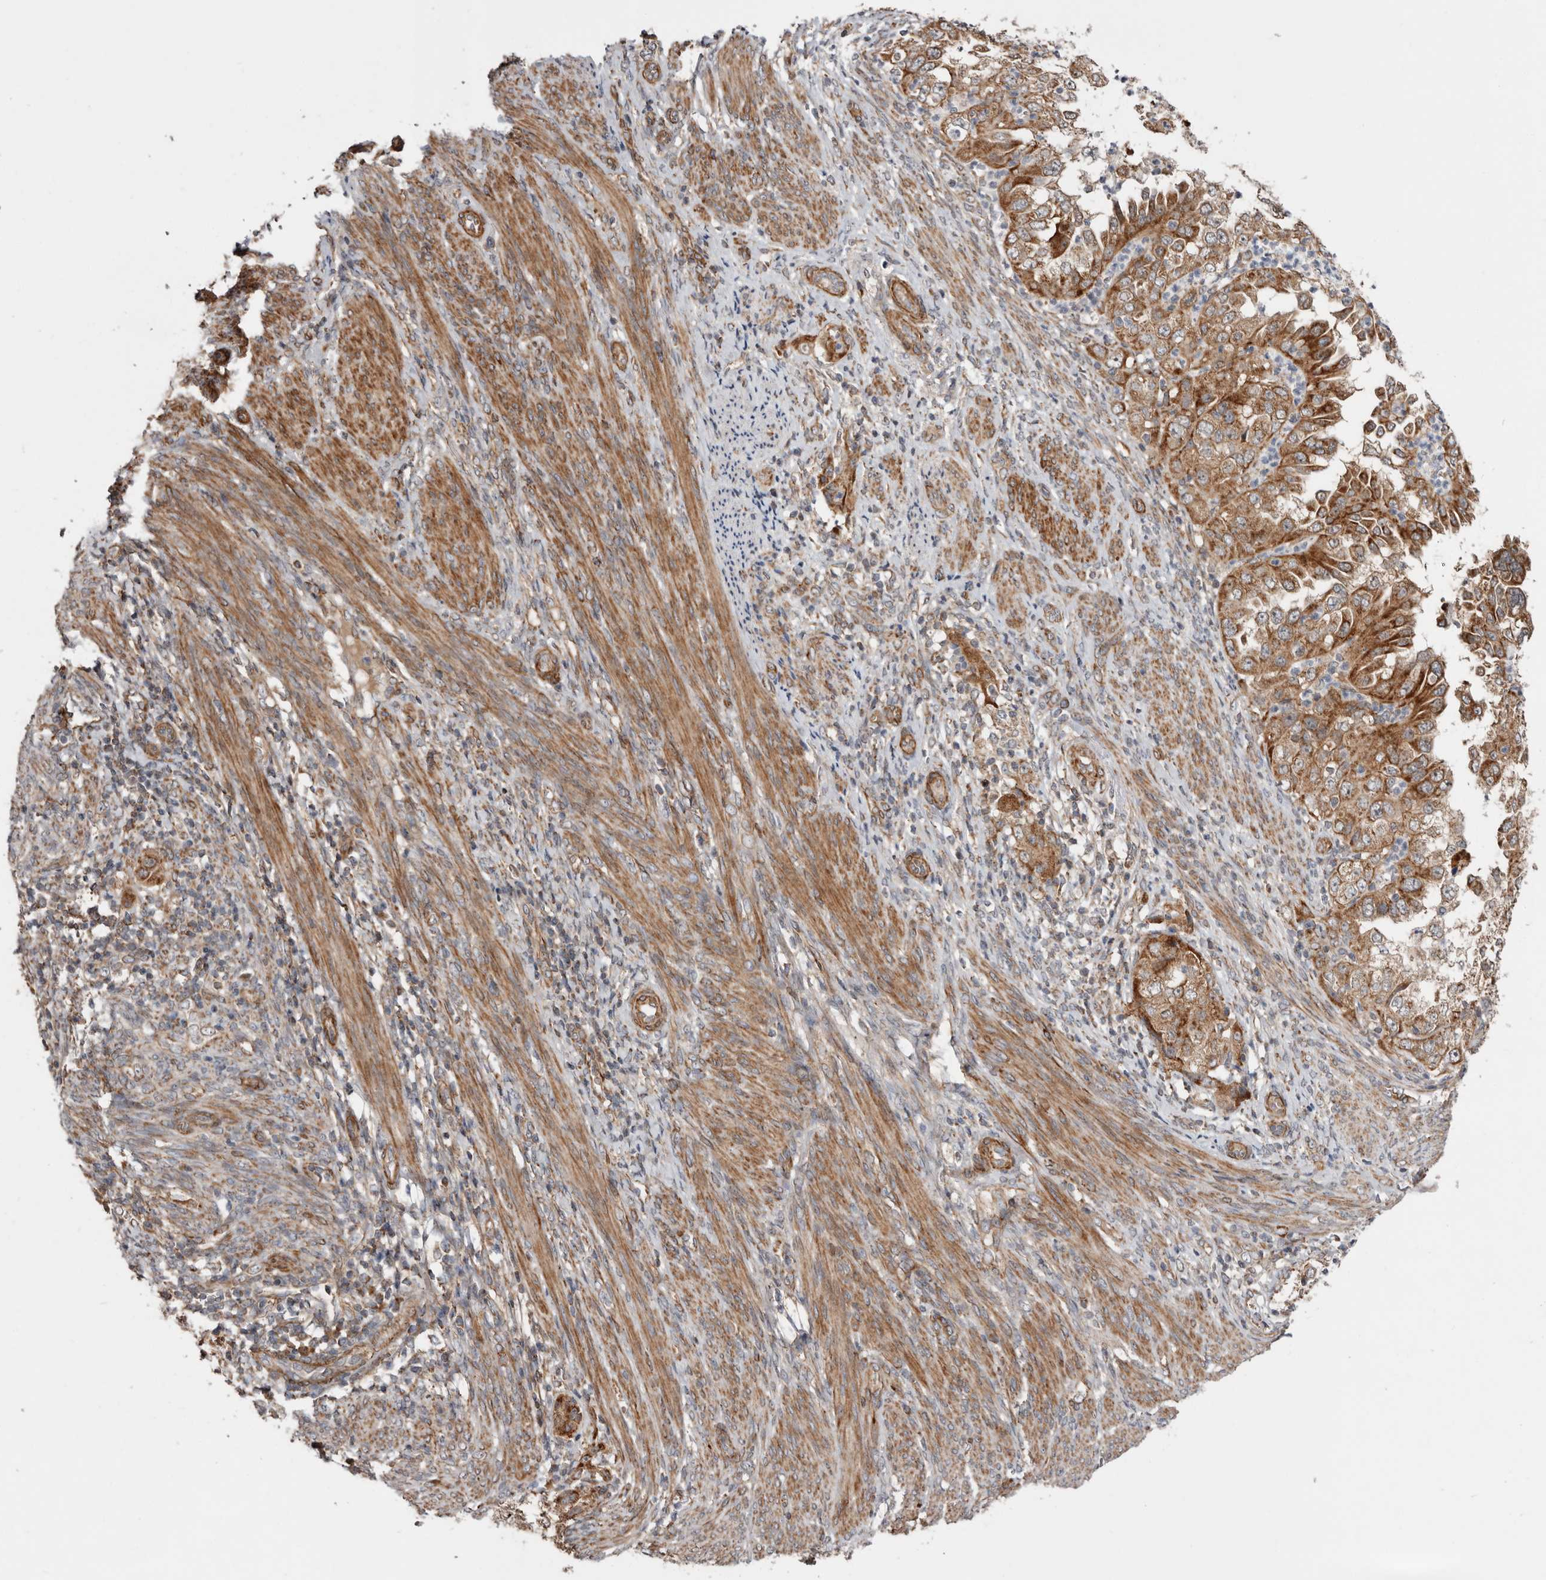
{"staining": {"intensity": "moderate", "quantity": ">75%", "location": "cytoplasmic/membranous"}, "tissue": "endometrial cancer", "cell_type": "Tumor cells", "image_type": "cancer", "snomed": [{"axis": "morphology", "description": "Adenocarcinoma, NOS"}, {"axis": "topography", "description": "Endometrium"}], "caption": "Adenocarcinoma (endometrial) was stained to show a protein in brown. There is medium levels of moderate cytoplasmic/membranous expression in approximately >75% of tumor cells. (IHC, brightfield microscopy, high magnification).", "gene": "PROKR1", "patient": {"sex": "female", "age": 85}}